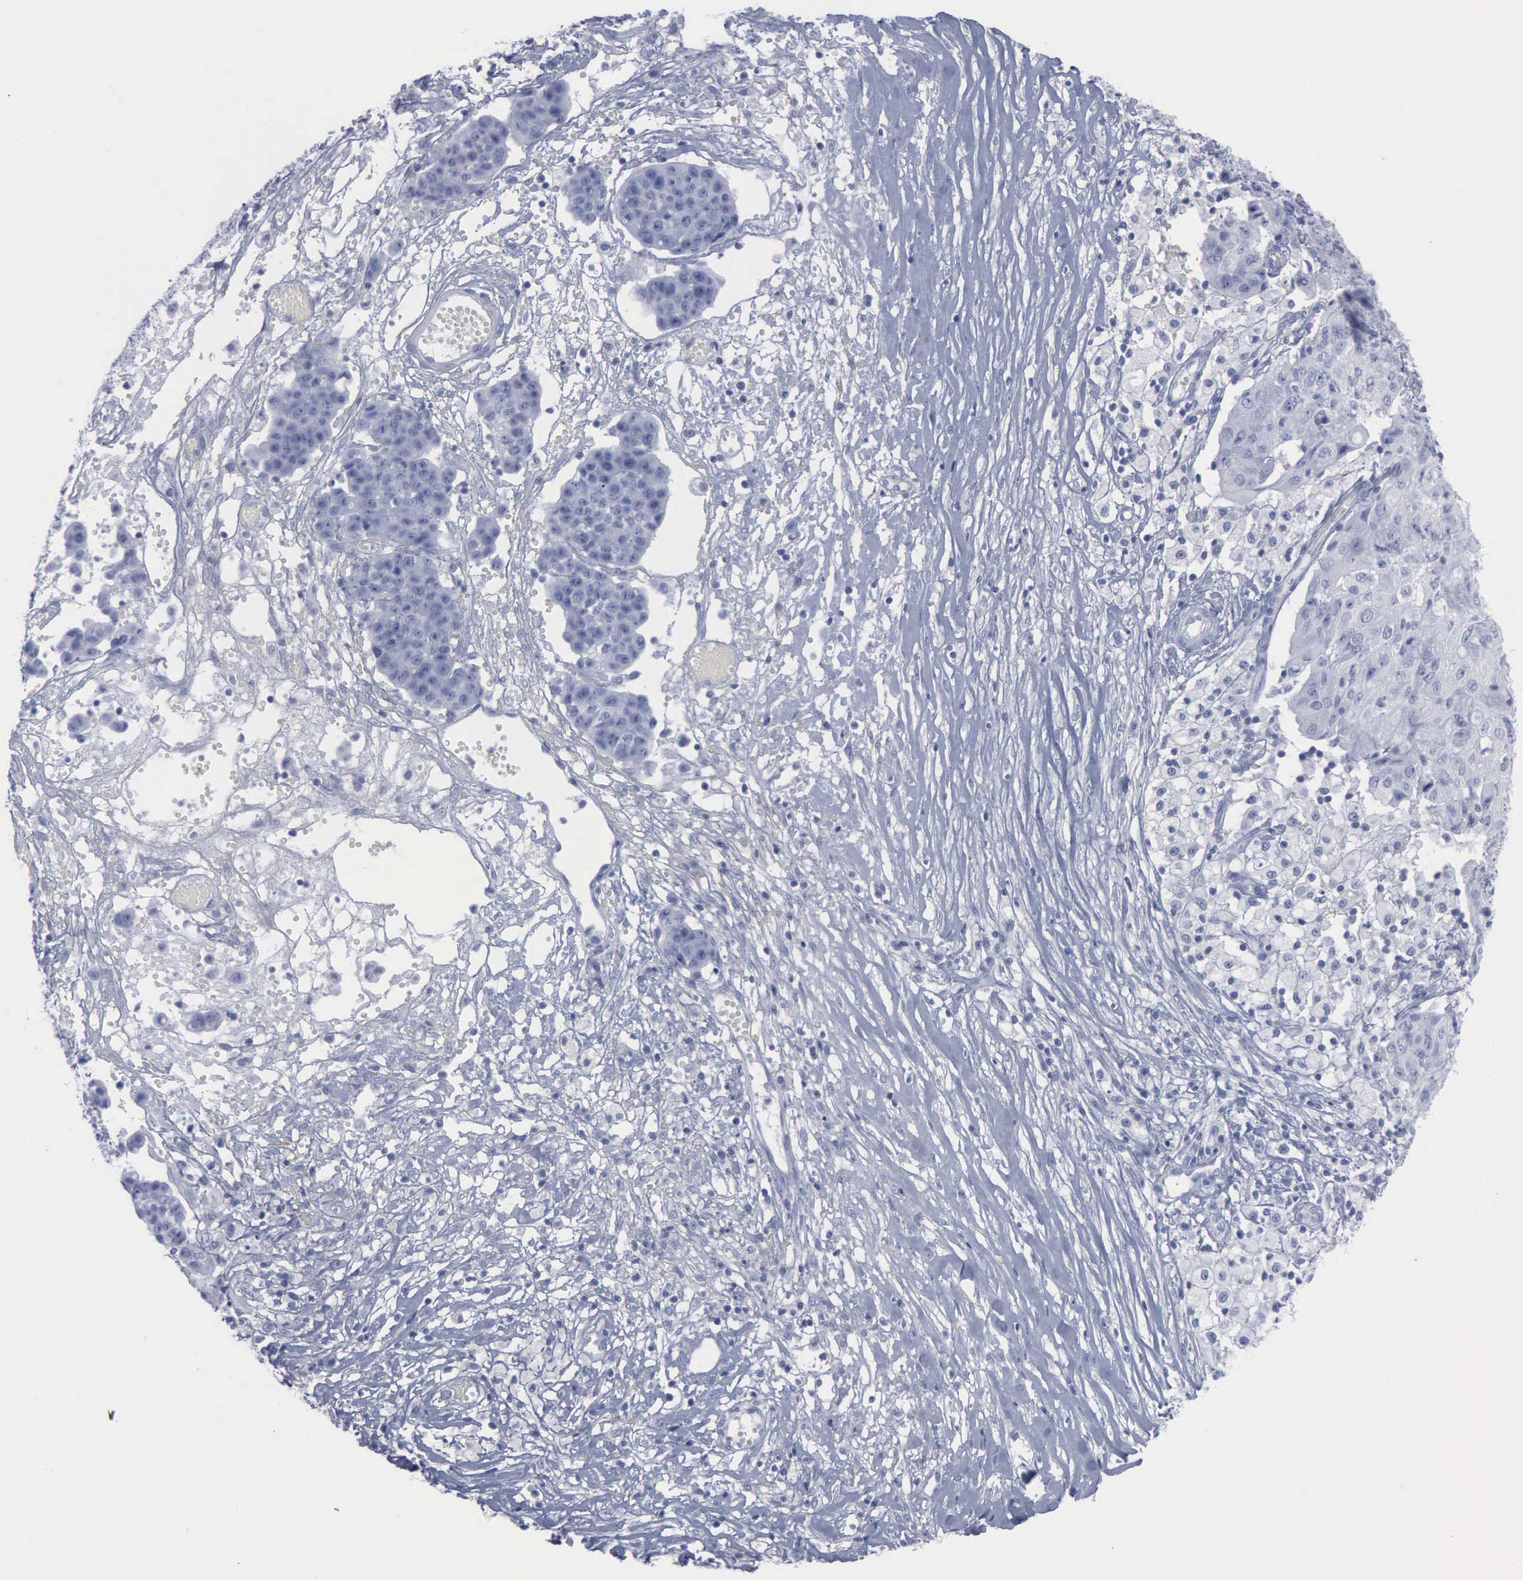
{"staining": {"intensity": "negative", "quantity": "none", "location": "none"}, "tissue": "ovarian cancer", "cell_type": "Tumor cells", "image_type": "cancer", "snomed": [{"axis": "morphology", "description": "Carcinoma, endometroid"}, {"axis": "topography", "description": "Ovary"}], "caption": "This is a histopathology image of immunohistochemistry staining of ovarian cancer (endometroid carcinoma), which shows no positivity in tumor cells.", "gene": "VCAM1", "patient": {"sex": "female", "age": 42}}